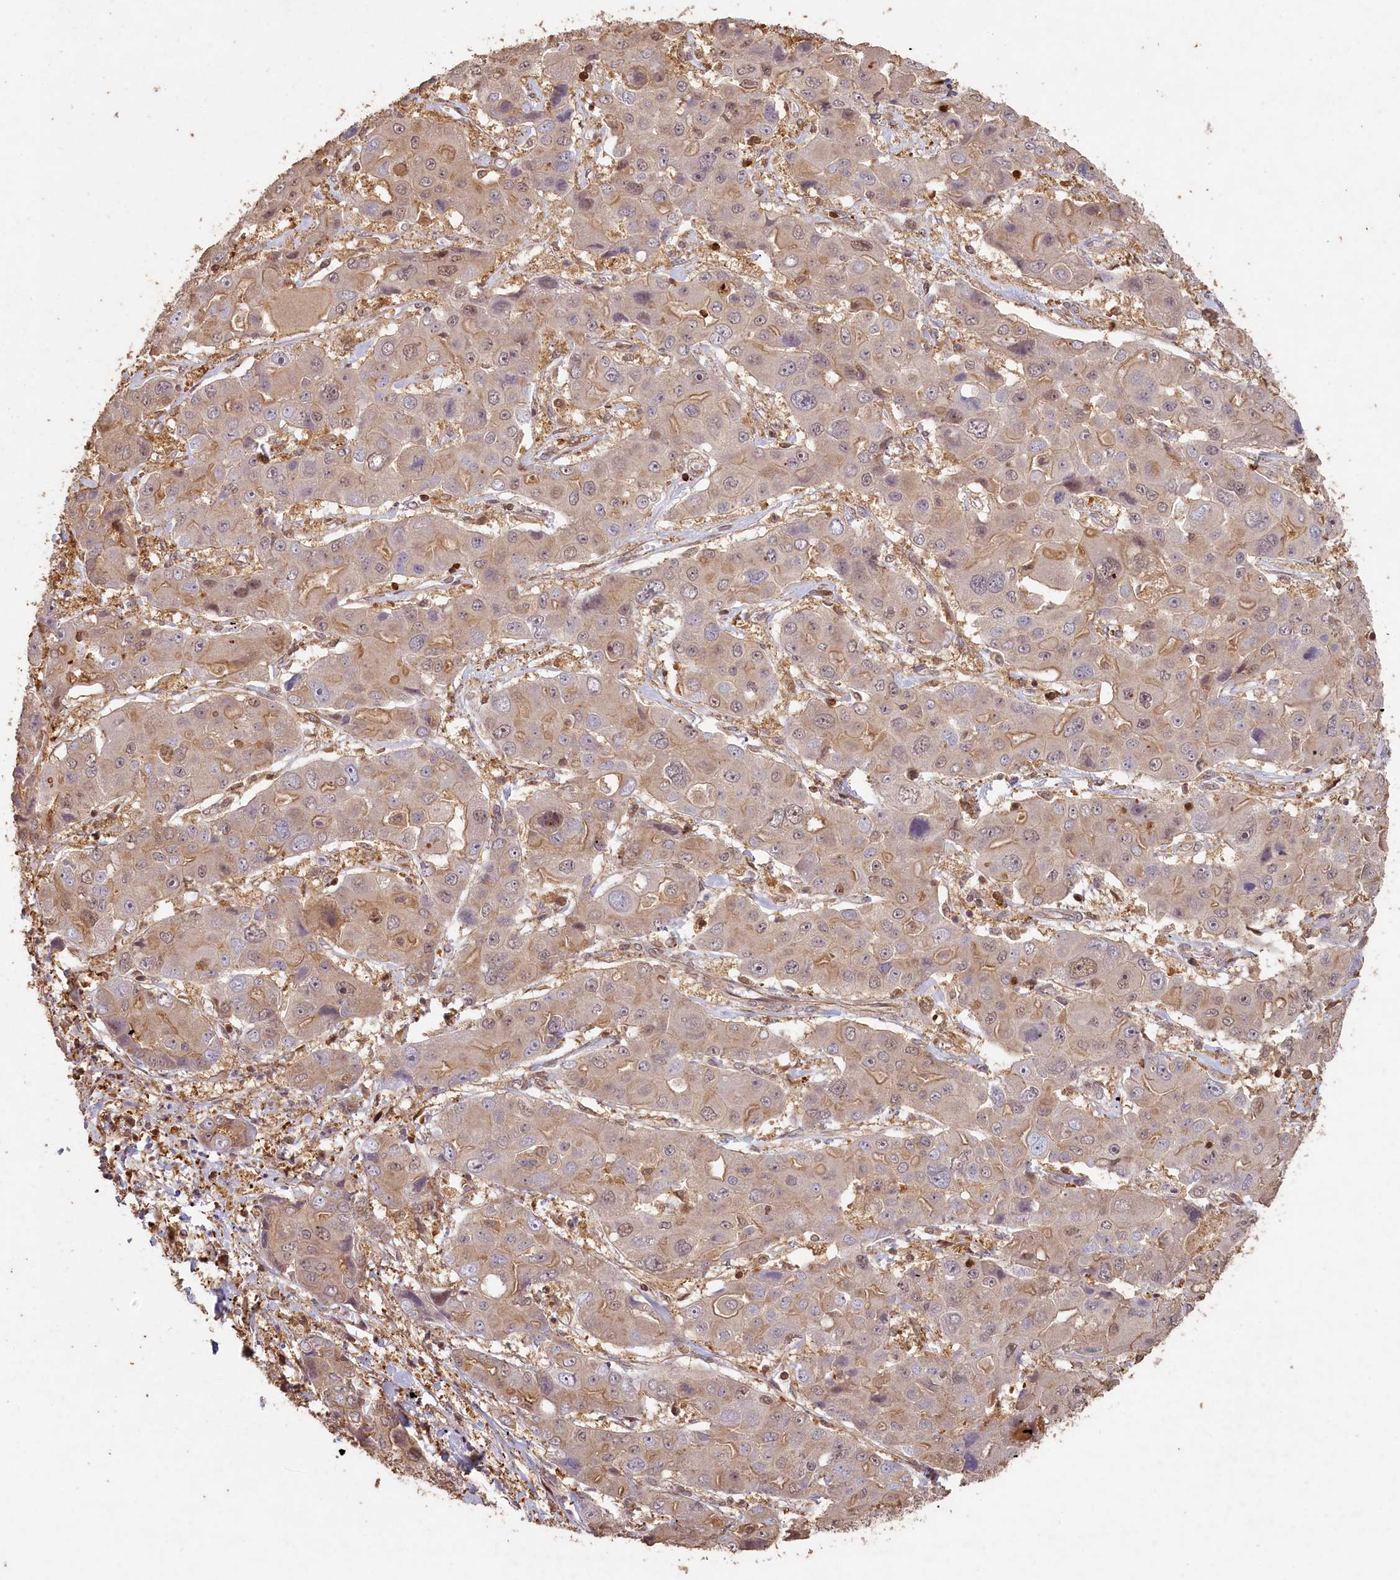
{"staining": {"intensity": "moderate", "quantity": "<25%", "location": "cytoplasmic/membranous"}, "tissue": "liver cancer", "cell_type": "Tumor cells", "image_type": "cancer", "snomed": [{"axis": "morphology", "description": "Cholangiocarcinoma"}, {"axis": "topography", "description": "Liver"}], "caption": "A high-resolution photomicrograph shows immunohistochemistry (IHC) staining of liver cancer, which reveals moderate cytoplasmic/membranous expression in about <25% of tumor cells.", "gene": "MADD", "patient": {"sex": "male", "age": 67}}